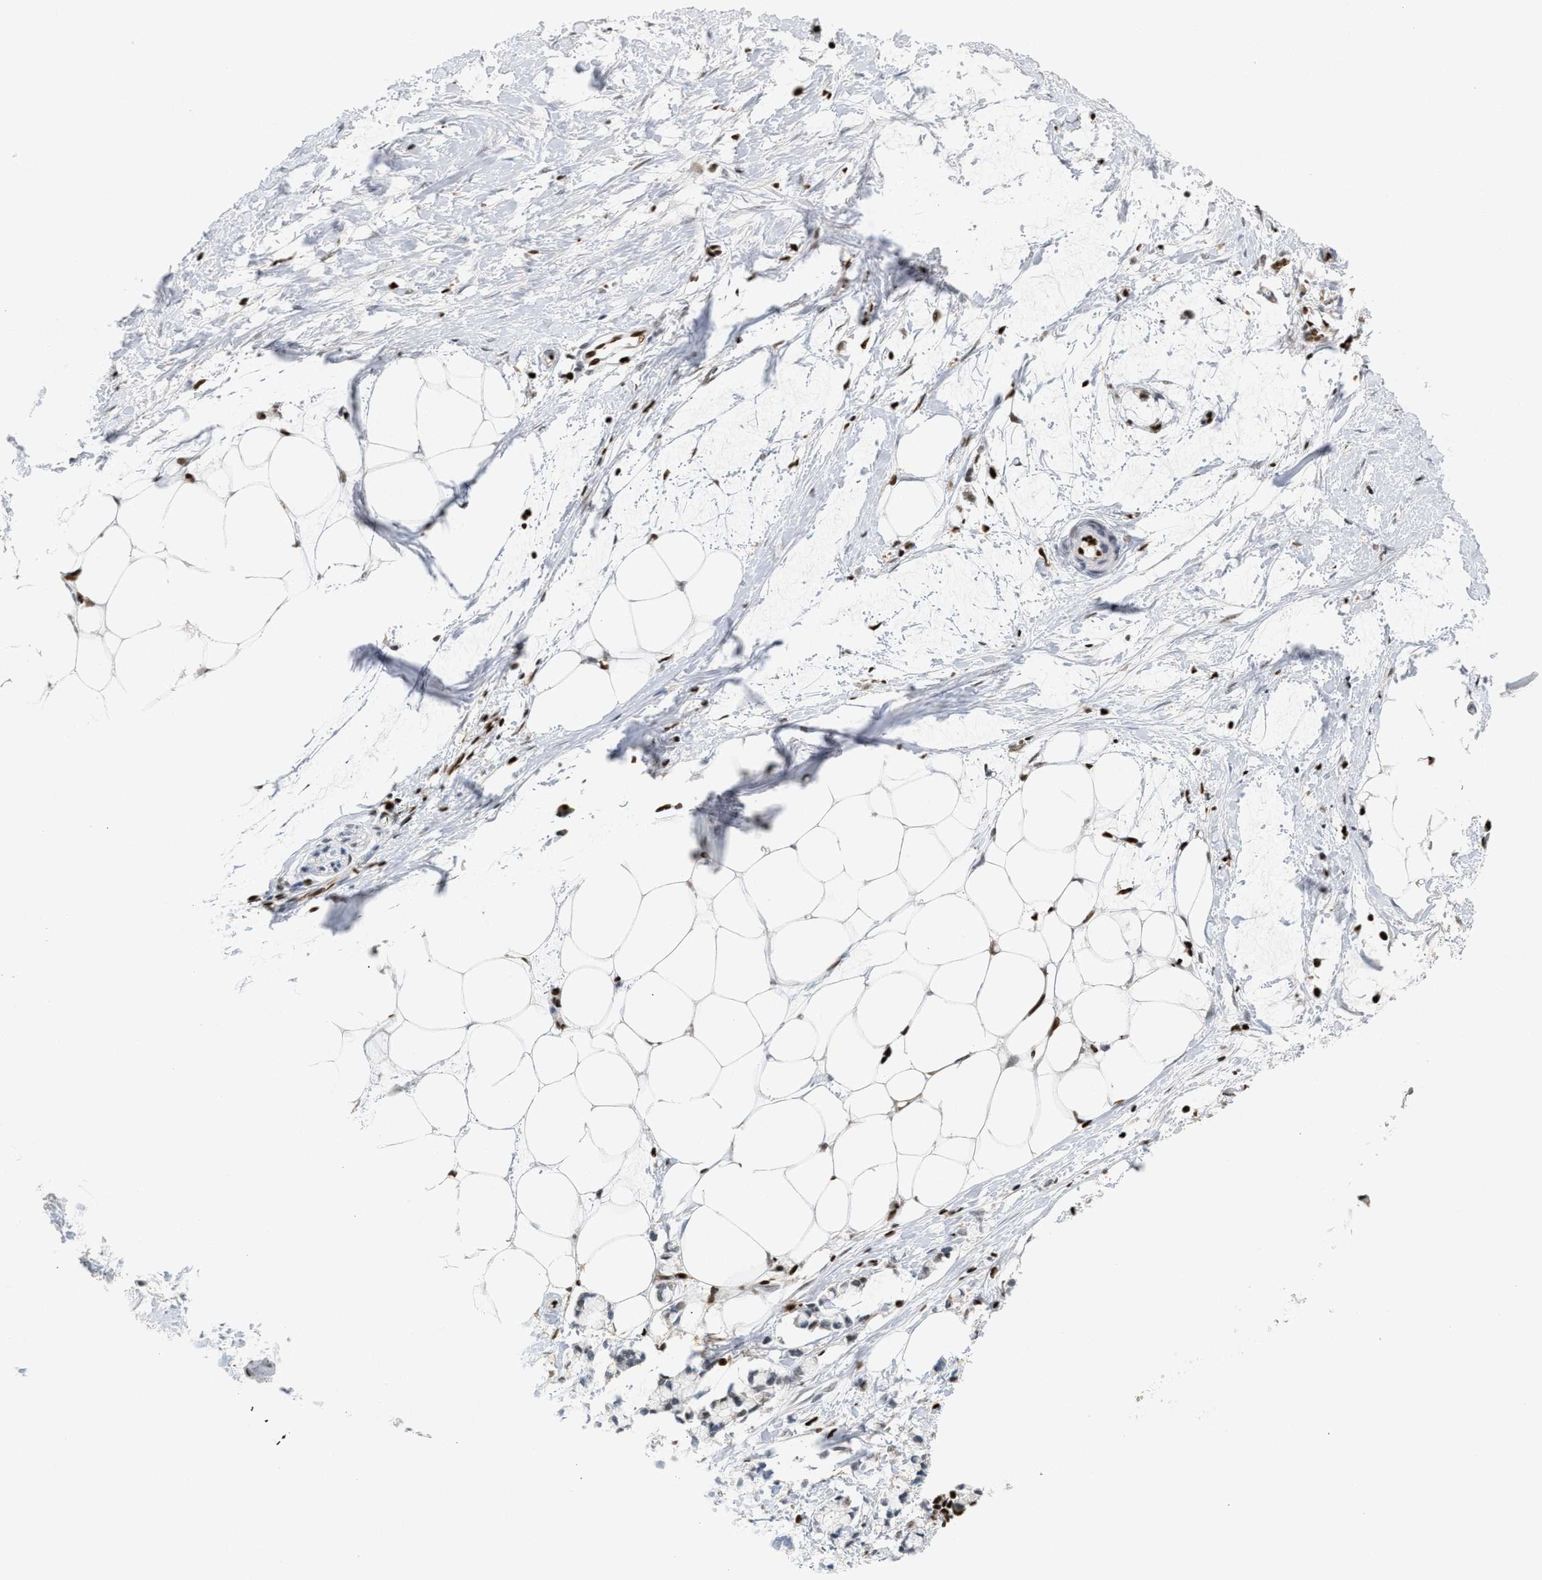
{"staining": {"intensity": "moderate", "quantity": "25%-75%", "location": "nuclear"}, "tissue": "adipose tissue", "cell_type": "Adipocytes", "image_type": "normal", "snomed": [{"axis": "morphology", "description": "Normal tissue, NOS"}, {"axis": "morphology", "description": "Adenocarcinoma, NOS"}, {"axis": "topography", "description": "Colon"}, {"axis": "topography", "description": "Peripheral nerve tissue"}], "caption": "Immunohistochemical staining of normal human adipose tissue displays moderate nuclear protein staining in approximately 25%-75% of adipocytes. (IHC, brightfield microscopy, high magnification).", "gene": "C17orf49", "patient": {"sex": "male", "age": 14}}